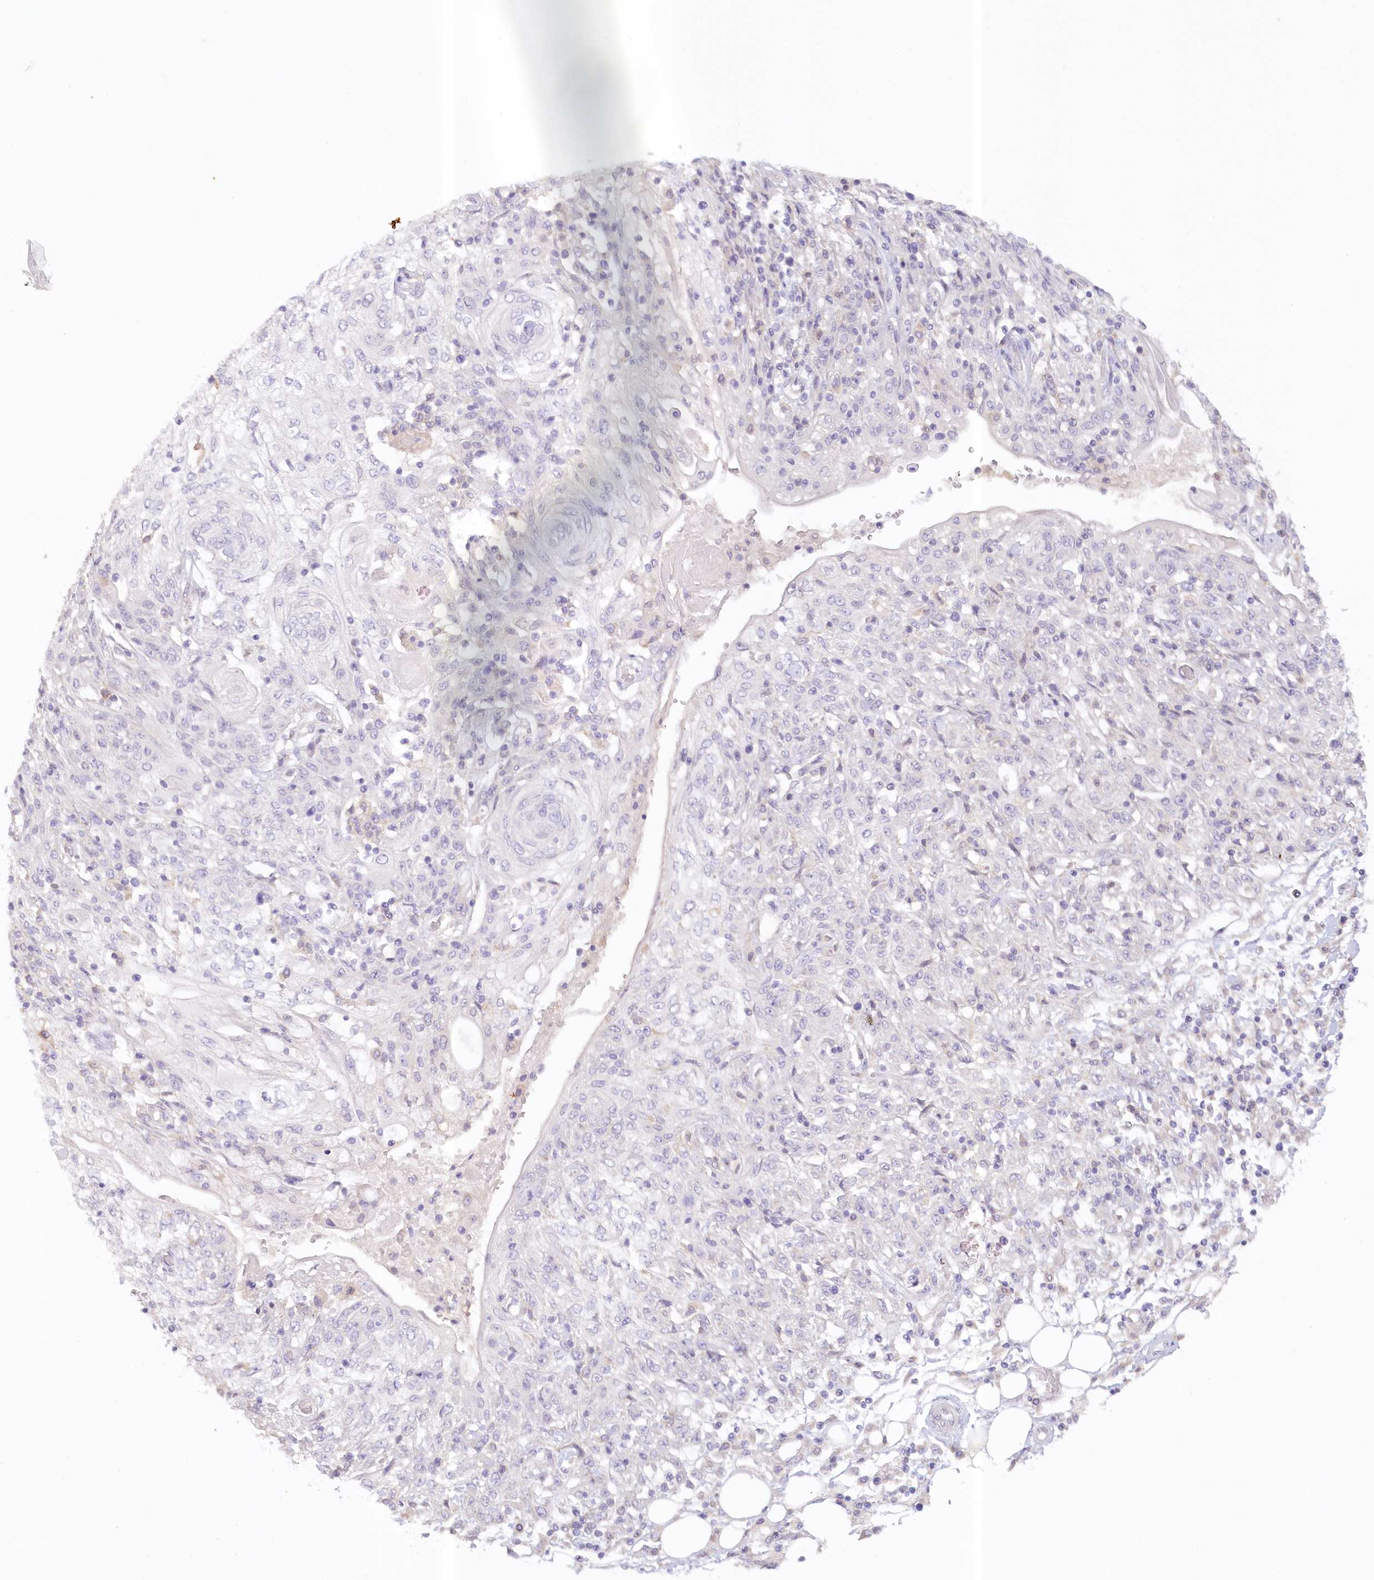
{"staining": {"intensity": "negative", "quantity": "none", "location": "none"}, "tissue": "skin cancer", "cell_type": "Tumor cells", "image_type": "cancer", "snomed": [{"axis": "morphology", "description": "Squamous cell carcinoma, NOS"}, {"axis": "morphology", "description": "Squamous cell carcinoma, metastatic, NOS"}, {"axis": "topography", "description": "Skin"}, {"axis": "topography", "description": "Lymph node"}], "caption": "Tumor cells show no significant protein positivity in metastatic squamous cell carcinoma (skin).", "gene": "PAIP2", "patient": {"sex": "male", "age": 75}}